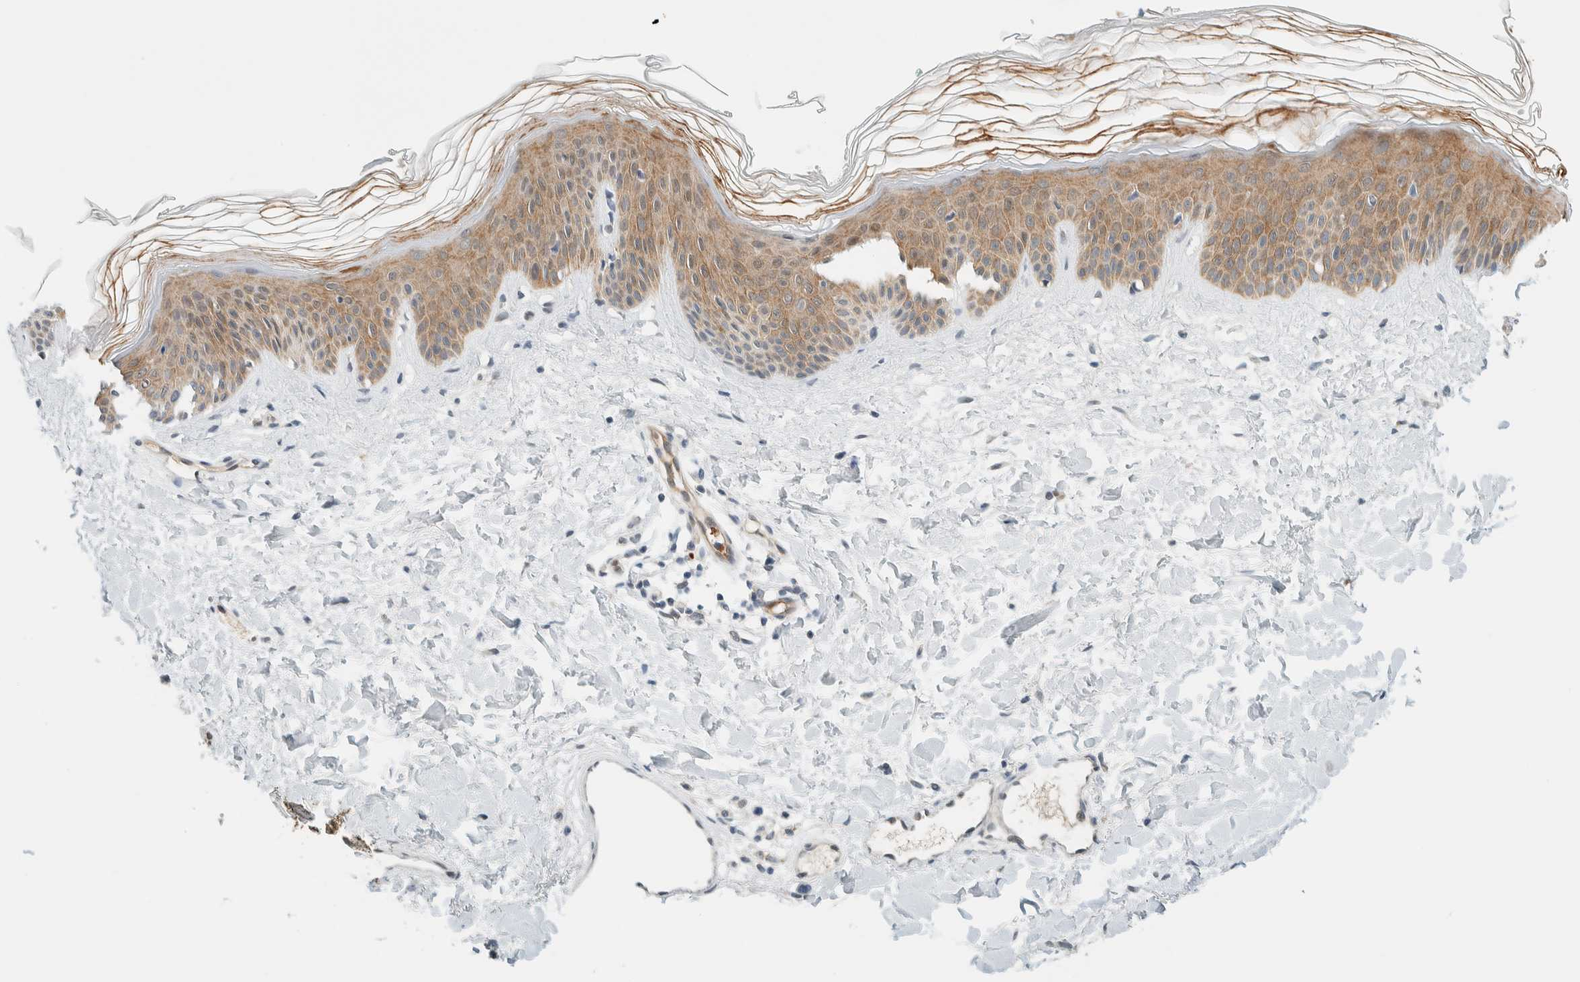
{"staining": {"intensity": "negative", "quantity": "none", "location": "none"}, "tissue": "skin", "cell_type": "Fibroblasts", "image_type": "normal", "snomed": [{"axis": "morphology", "description": "Normal tissue, NOS"}, {"axis": "morphology", "description": "Malignant melanoma, Metastatic site"}, {"axis": "topography", "description": "Skin"}], "caption": "Protein analysis of unremarkable skin shows no significant positivity in fibroblasts. (DAB (3,3'-diaminobenzidine) immunohistochemistry (IHC) with hematoxylin counter stain).", "gene": "TSTD2", "patient": {"sex": "male", "age": 41}}